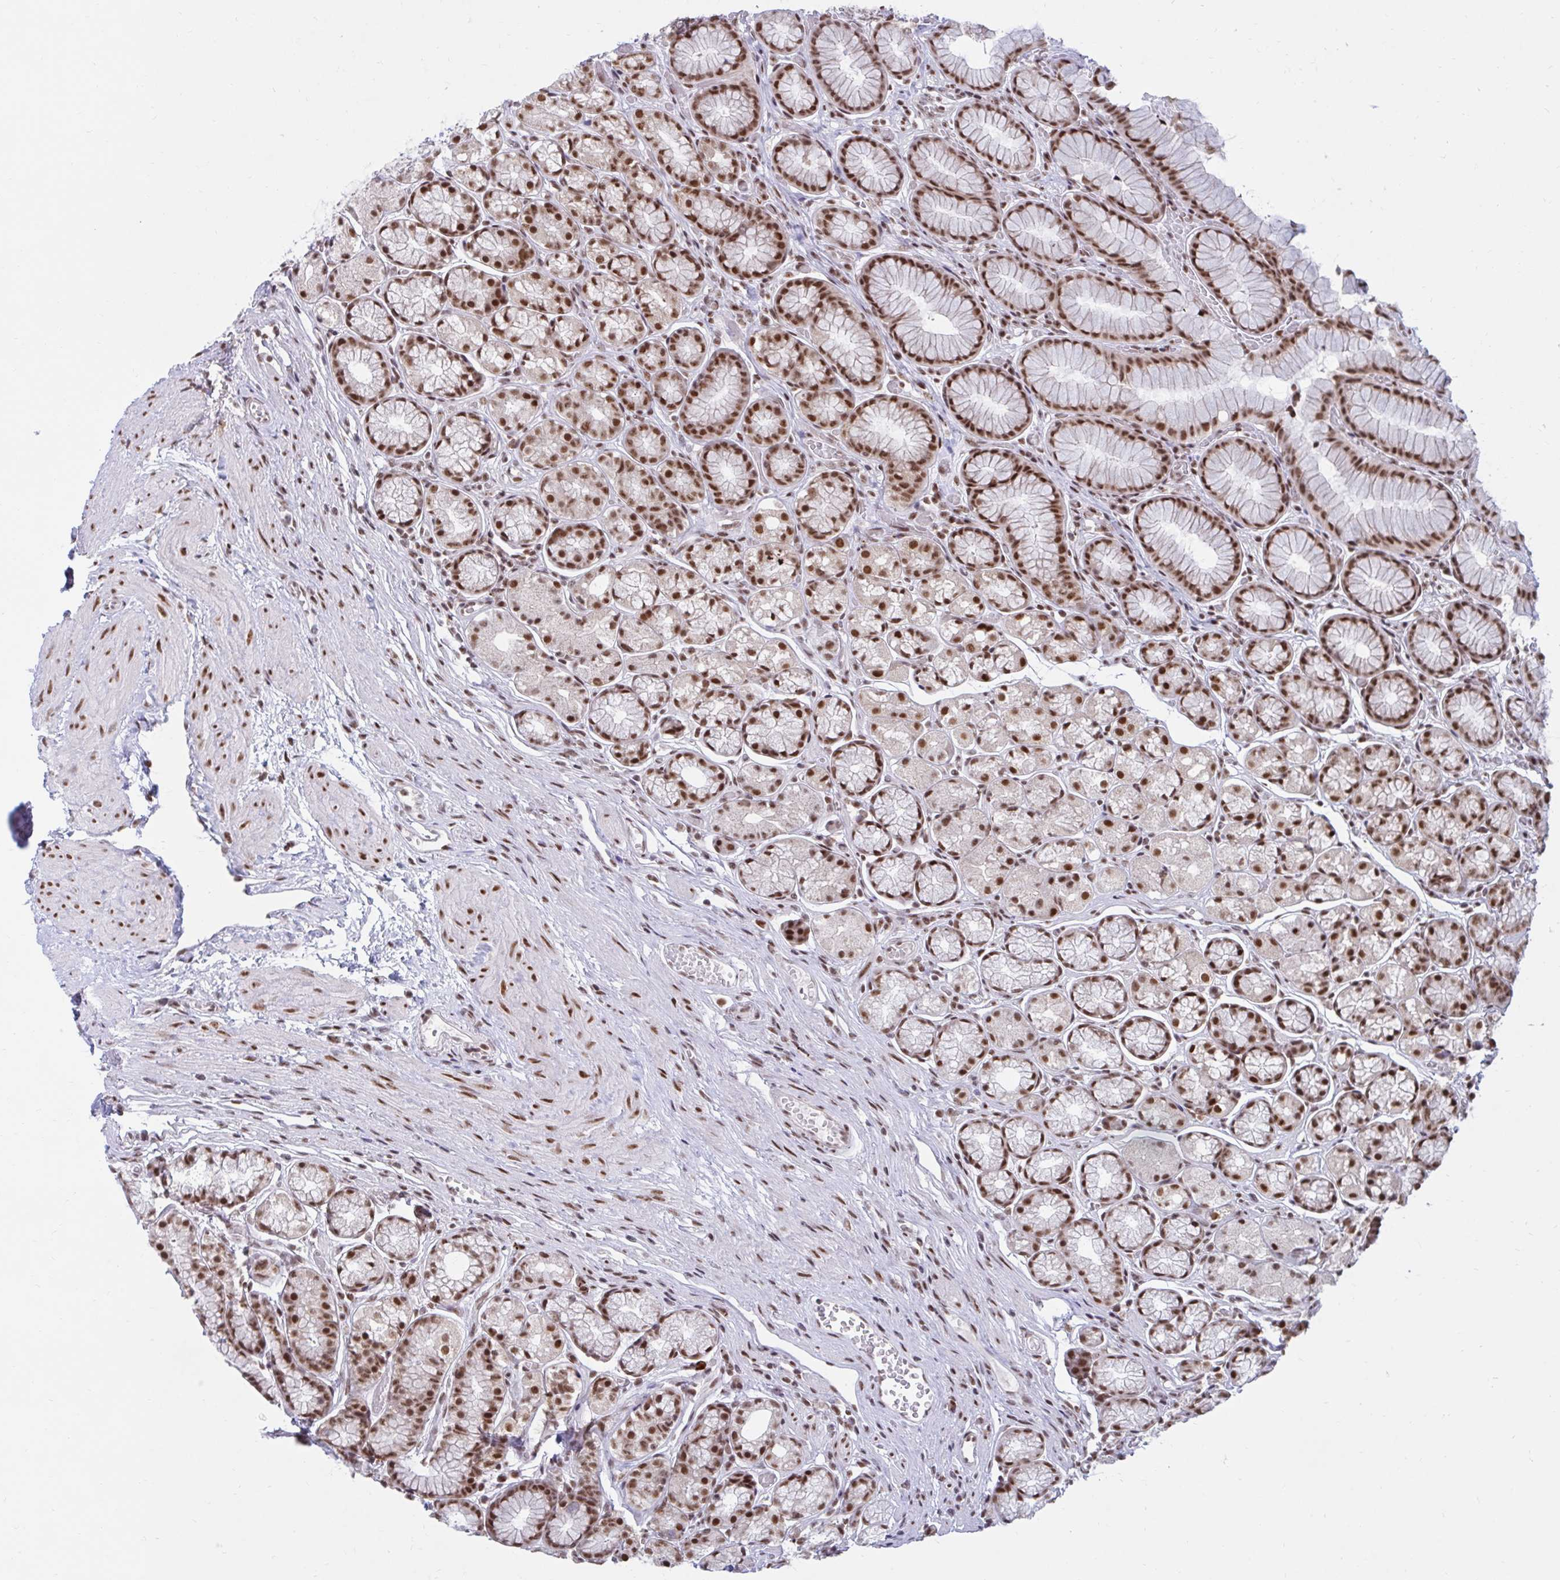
{"staining": {"intensity": "moderate", "quantity": ">75%", "location": "nuclear"}, "tissue": "stomach", "cell_type": "Glandular cells", "image_type": "normal", "snomed": [{"axis": "morphology", "description": "Normal tissue, NOS"}, {"axis": "topography", "description": "Smooth muscle"}, {"axis": "topography", "description": "Stomach"}], "caption": "The immunohistochemical stain shows moderate nuclear expression in glandular cells of unremarkable stomach.", "gene": "PHF10", "patient": {"sex": "male", "age": 70}}